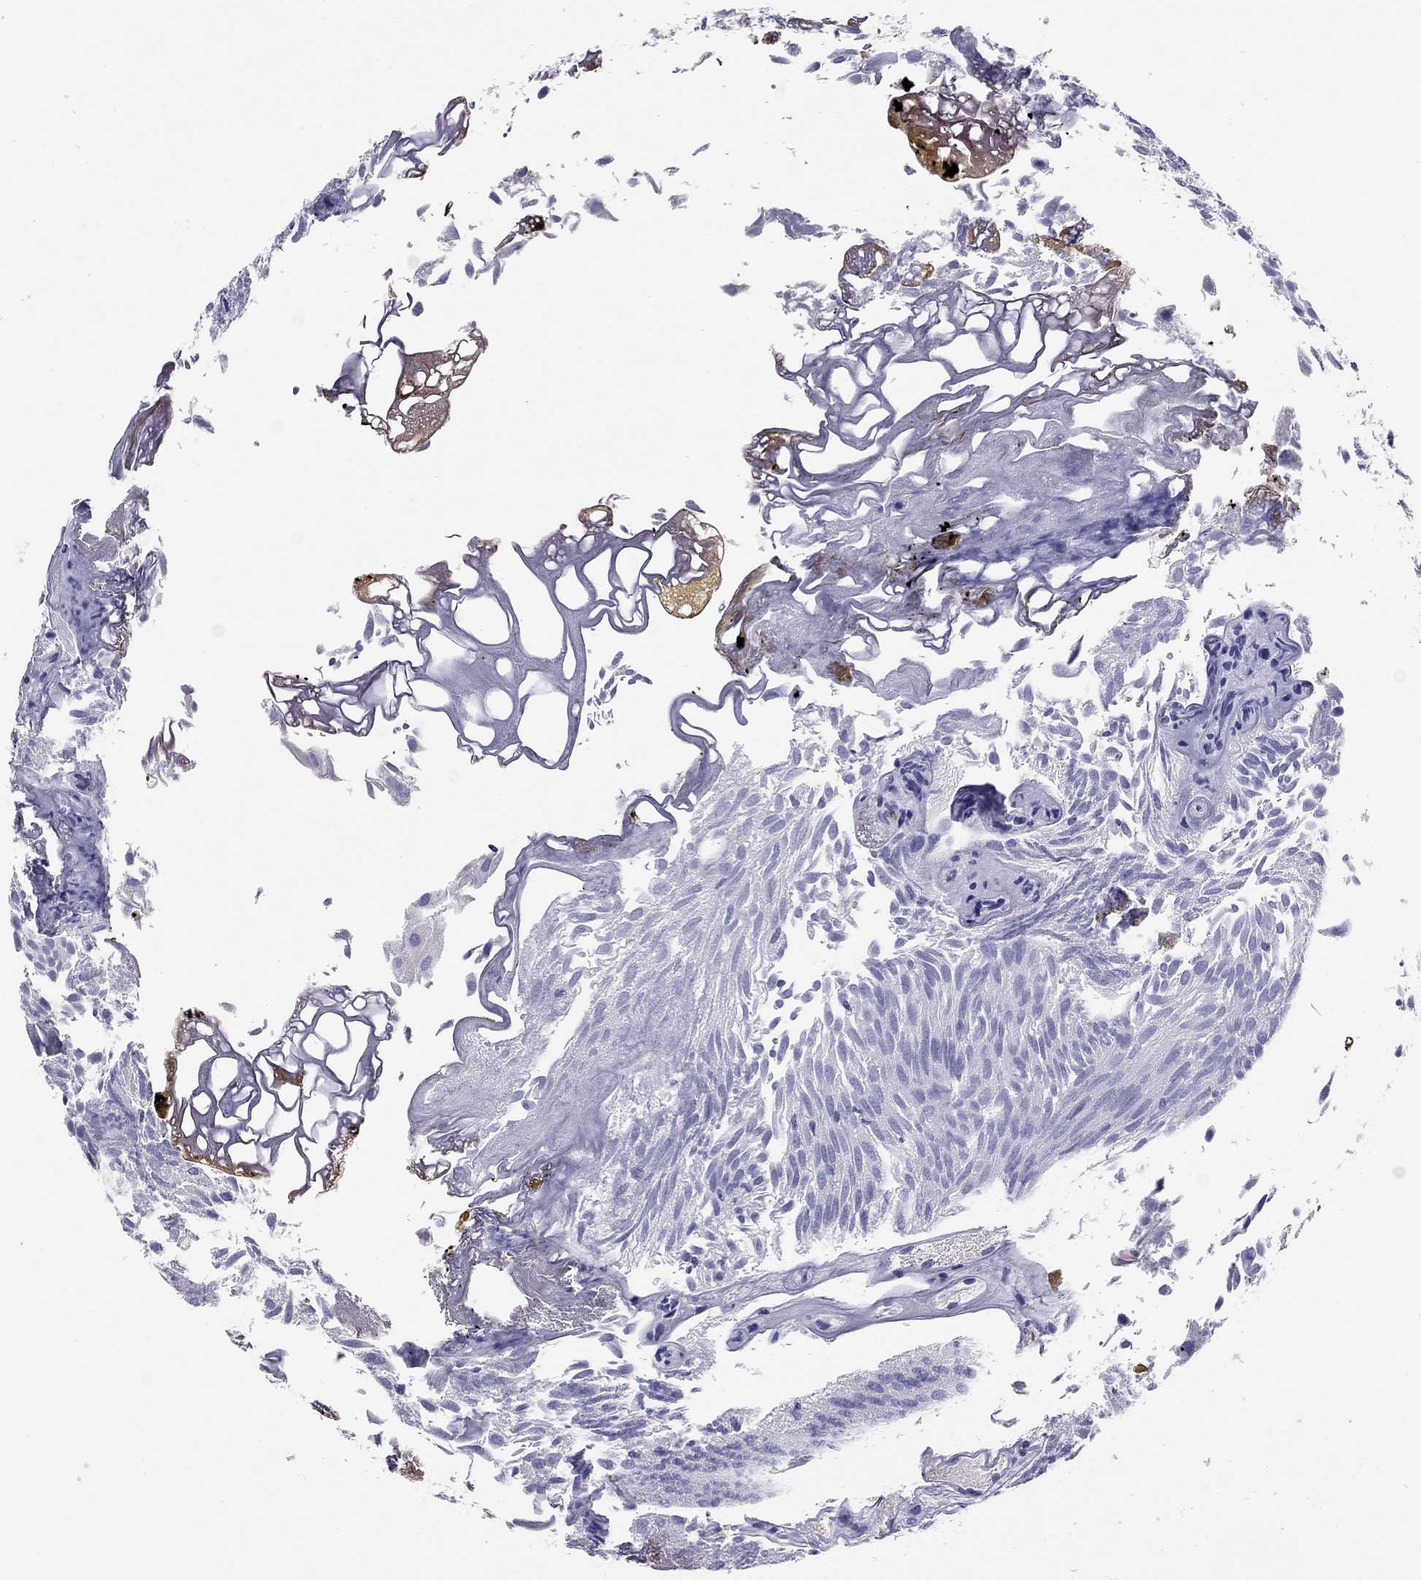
{"staining": {"intensity": "negative", "quantity": "none", "location": "none"}, "tissue": "urothelial cancer", "cell_type": "Tumor cells", "image_type": "cancer", "snomed": [{"axis": "morphology", "description": "Urothelial carcinoma, Low grade"}, {"axis": "topography", "description": "Urinary bladder"}], "caption": "Immunohistochemistry of urothelial carcinoma (low-grade) displays no positivity in tumor cells.", "gene": "CALHM1", "patient": {"sex": "male", "age": 52}}